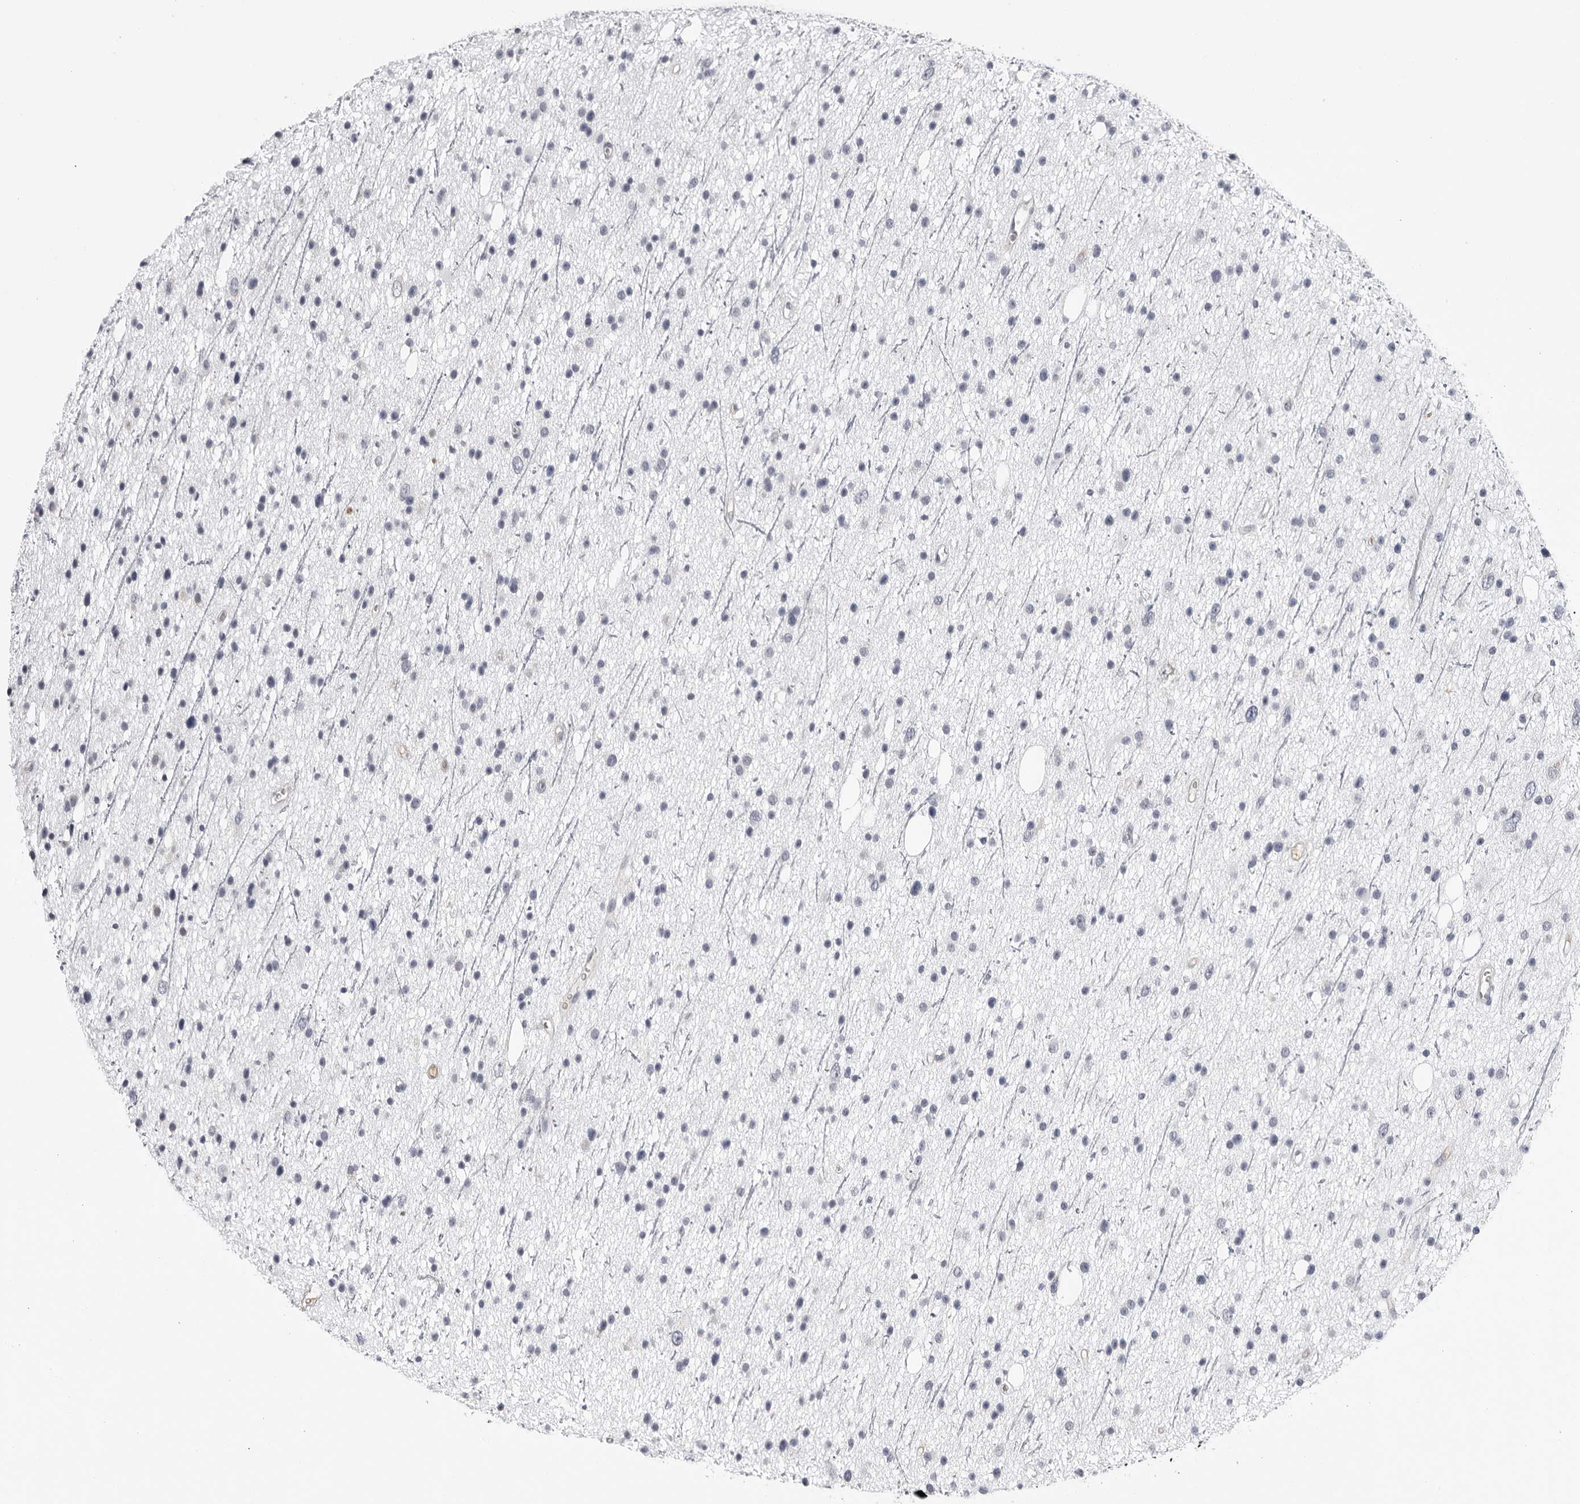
{"staining": {"intensity": "negative", "quantity": "none", "location": "none"}, "tissue": "glioma", "cell_type": "Tumor cells", "image_type": "cancer", "snomed": [{"axis": "morphology", "description": "Glioma, malignant, Low grade"}, {"axis": "topography", "description": "Cerebral cortex"}], "caption": "An image of human glioma is negative for staining in tumor cells.", "gene": "ZNF502", "patient": {"sex": "female", "age": 39}}